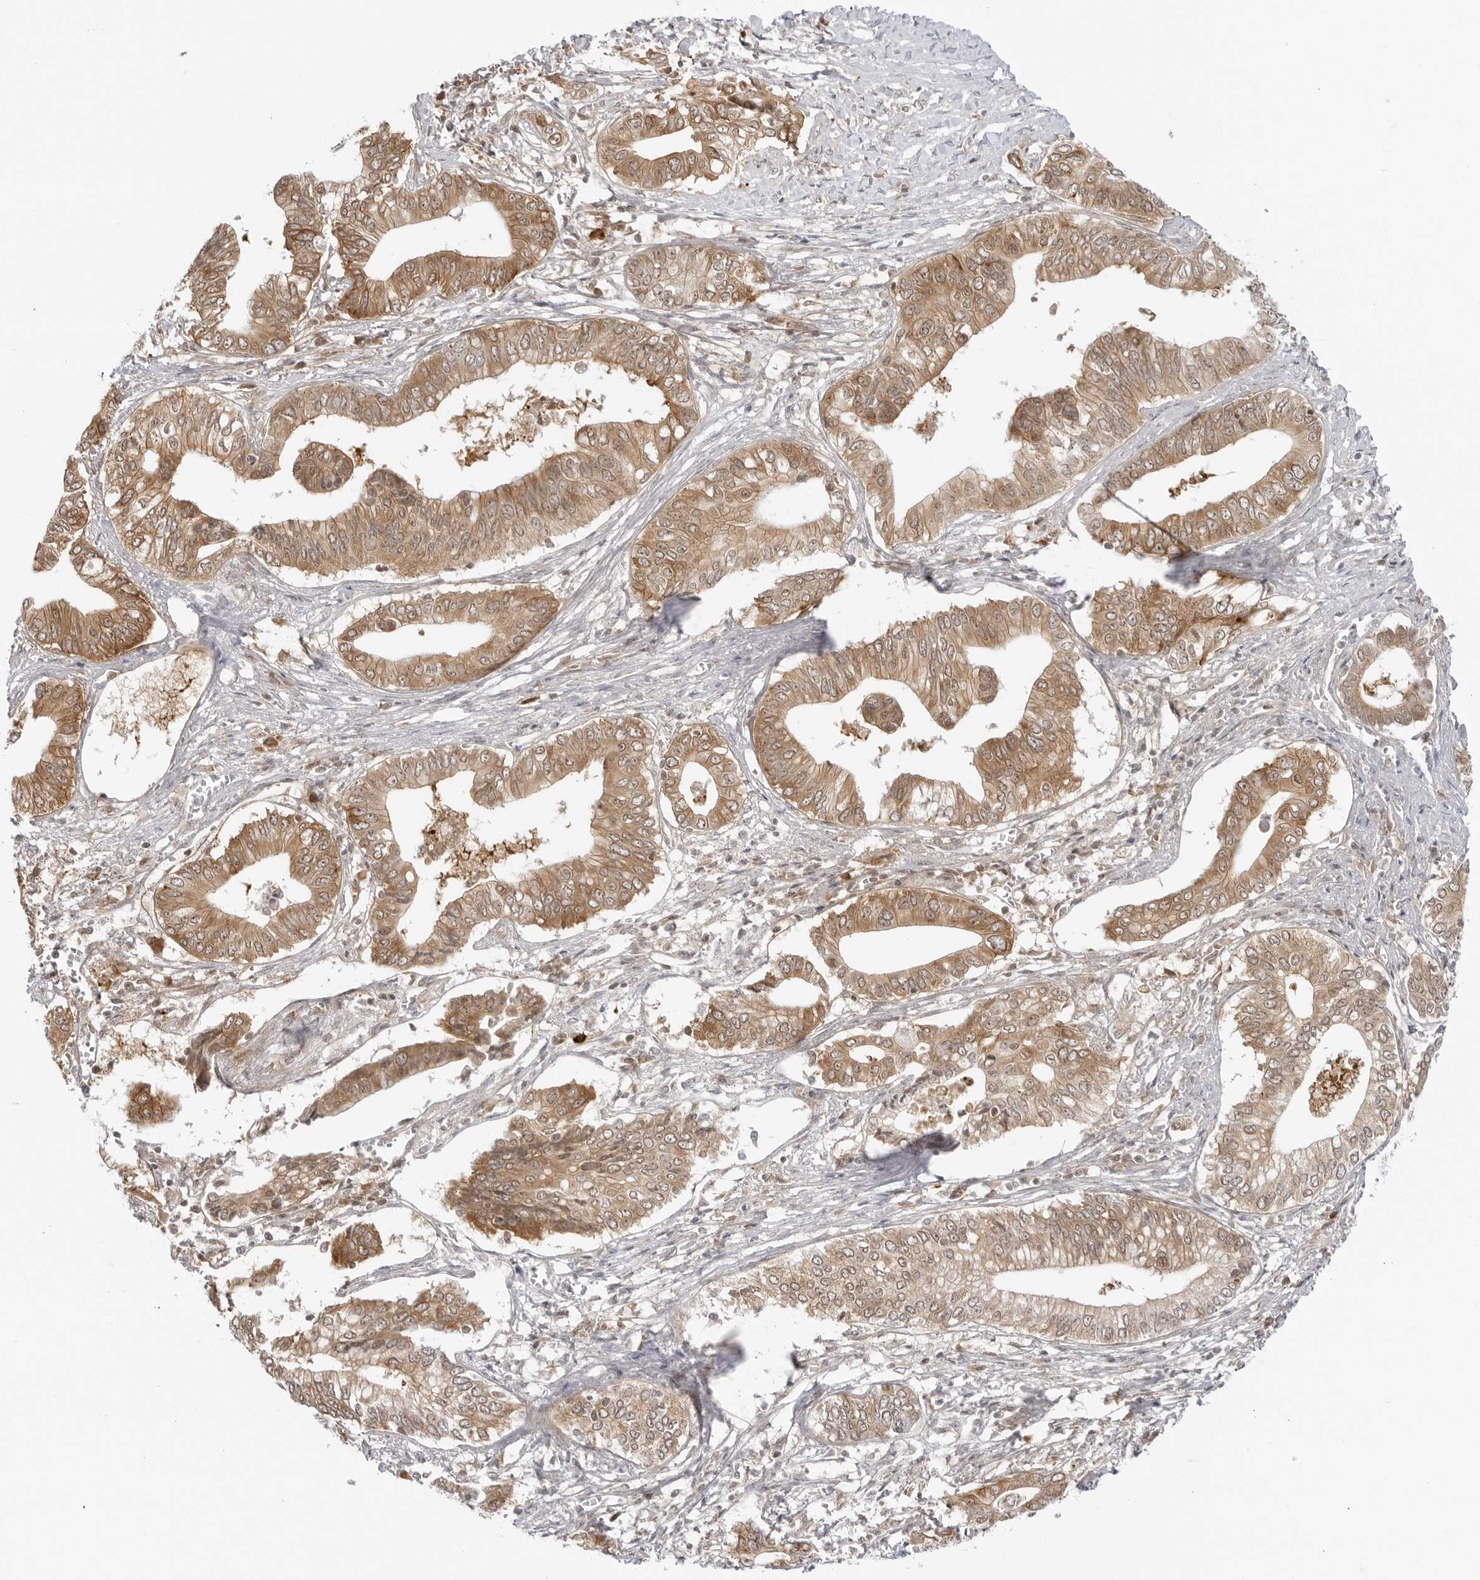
{"staining": {"intensity": "moderate", "quantity": ">75%", "location": "cytoplasmic/membranous"}, "tissue": "pancreatic cancer", "cell_type": "Tumor cells", "image_type": "cancer", "snomed": [{"axis": "morphology", "description": "Normal tissue, NOS"}, {"axis": "morphology", "description": "Adenocarcinoma, NOS"}, {"axis": "topography", "description": "Pancreas"}, {"axis": "topography", "description": "Peripheral nerve tissue"}], "caption": "Pancreatic cancer (adenocarcinoma) stained with DAB immunohistochemistry reveals medium levels of moderate cytoplasmic/membranous expression in approximately >75% of tumor cells. (IHC, brightfield microscopy, high magnification).", "gene": "PRRC2C", "patient": {"sex": "male", "age": 59}}